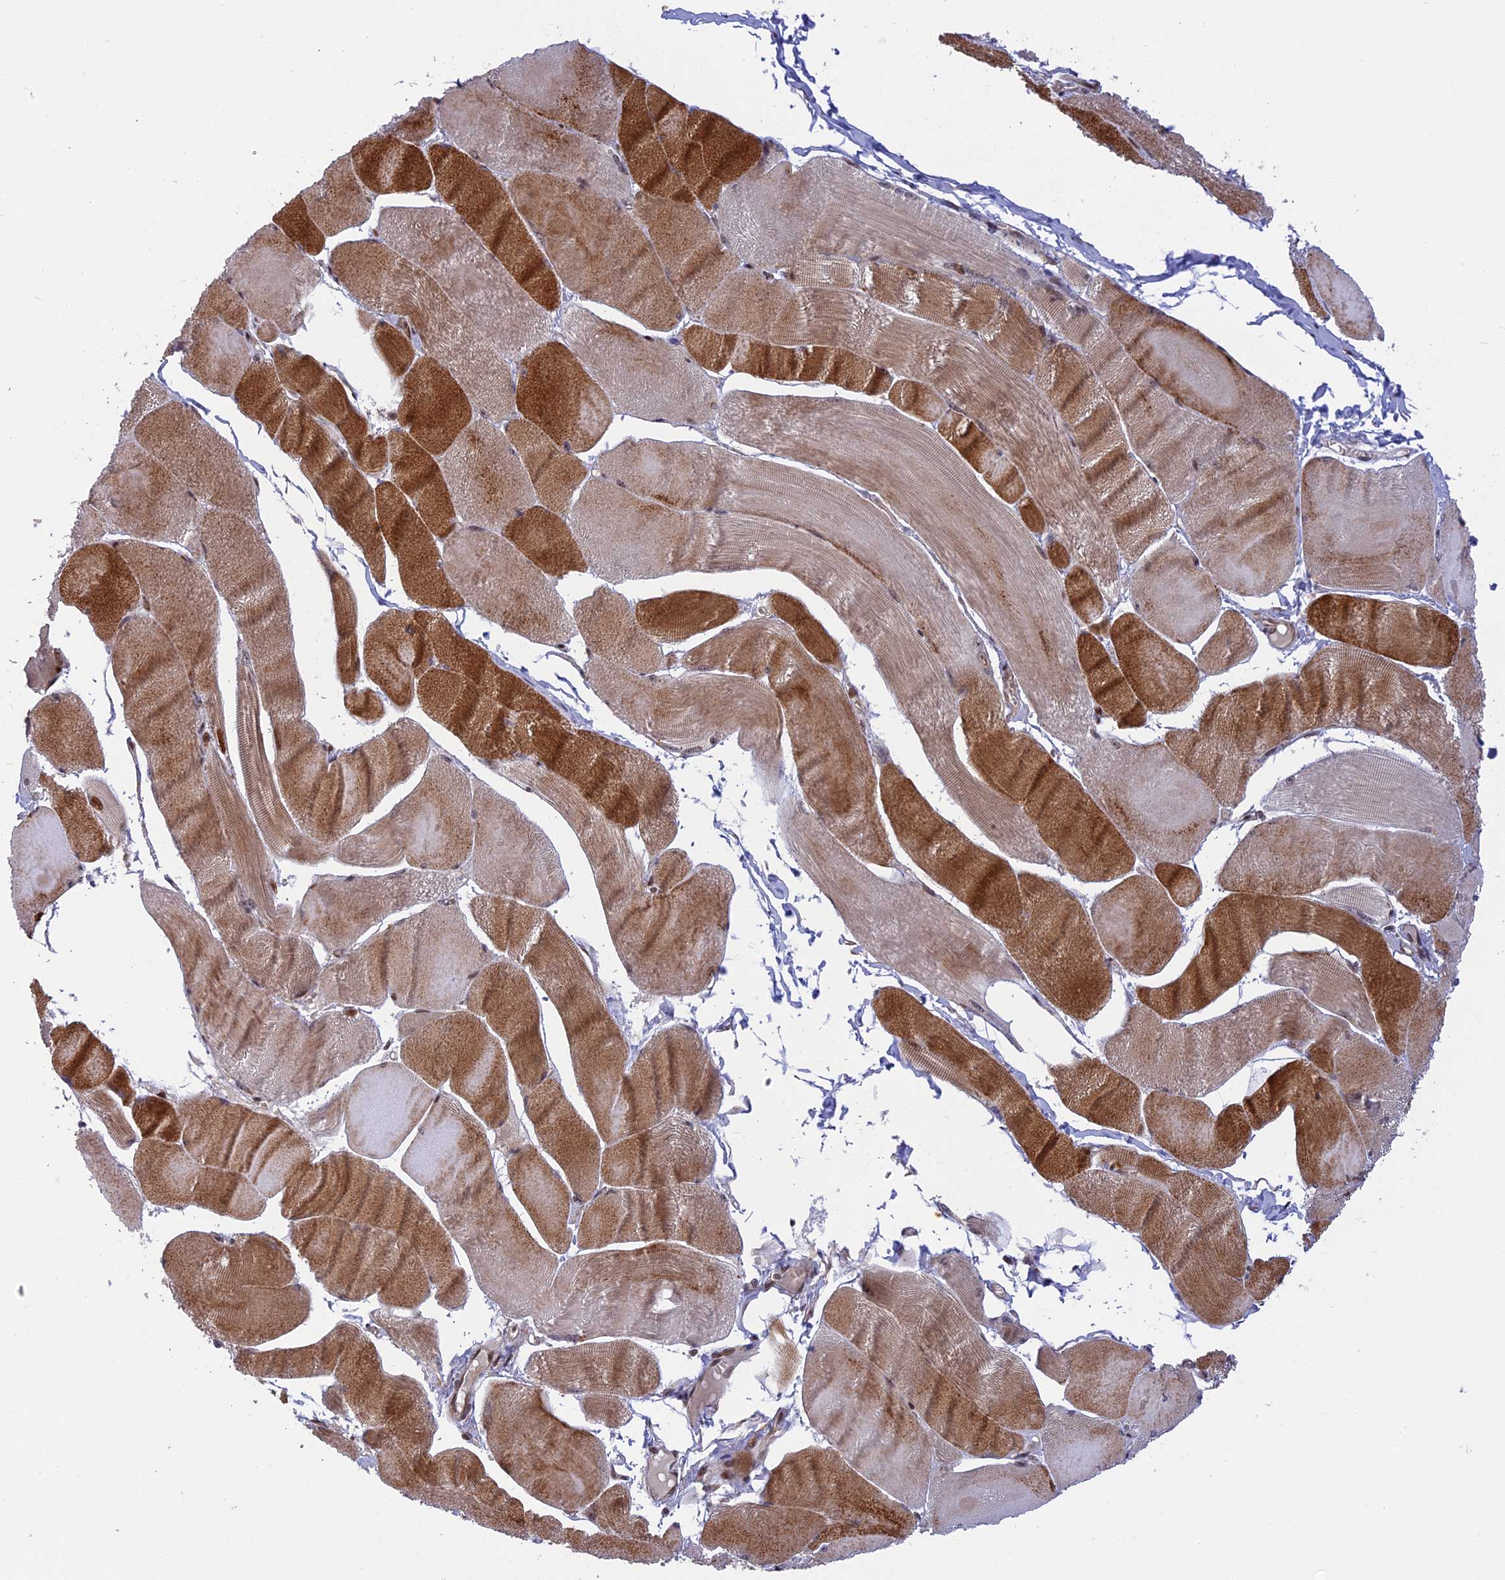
{"staining": {"intensity": "strong", "quantity": ">75%", "location": "cytoplasmic/membranous"}, "tissue": "skeletal muscle", "cell_type": "Myocytes", "image_type": "normal", "snomed": [{"axis": "morphology", "description": "Normal tissue, NOS"}, {"axis": "morphology", "description": "Basal cell carcinoma"}, {"axis": "topography", "description": "Skeletal muscle"}], "caption": "This micrograph reveals unremarkable skeletal muscle stained with IHC to label a protein in brown. The cytoplasmic/membranous of myocytes show strong positivity for the protein. Nuclei are counter-stained blue.", "gene": "POLR2C", "patient": {"sex": "female", "age": 64}}